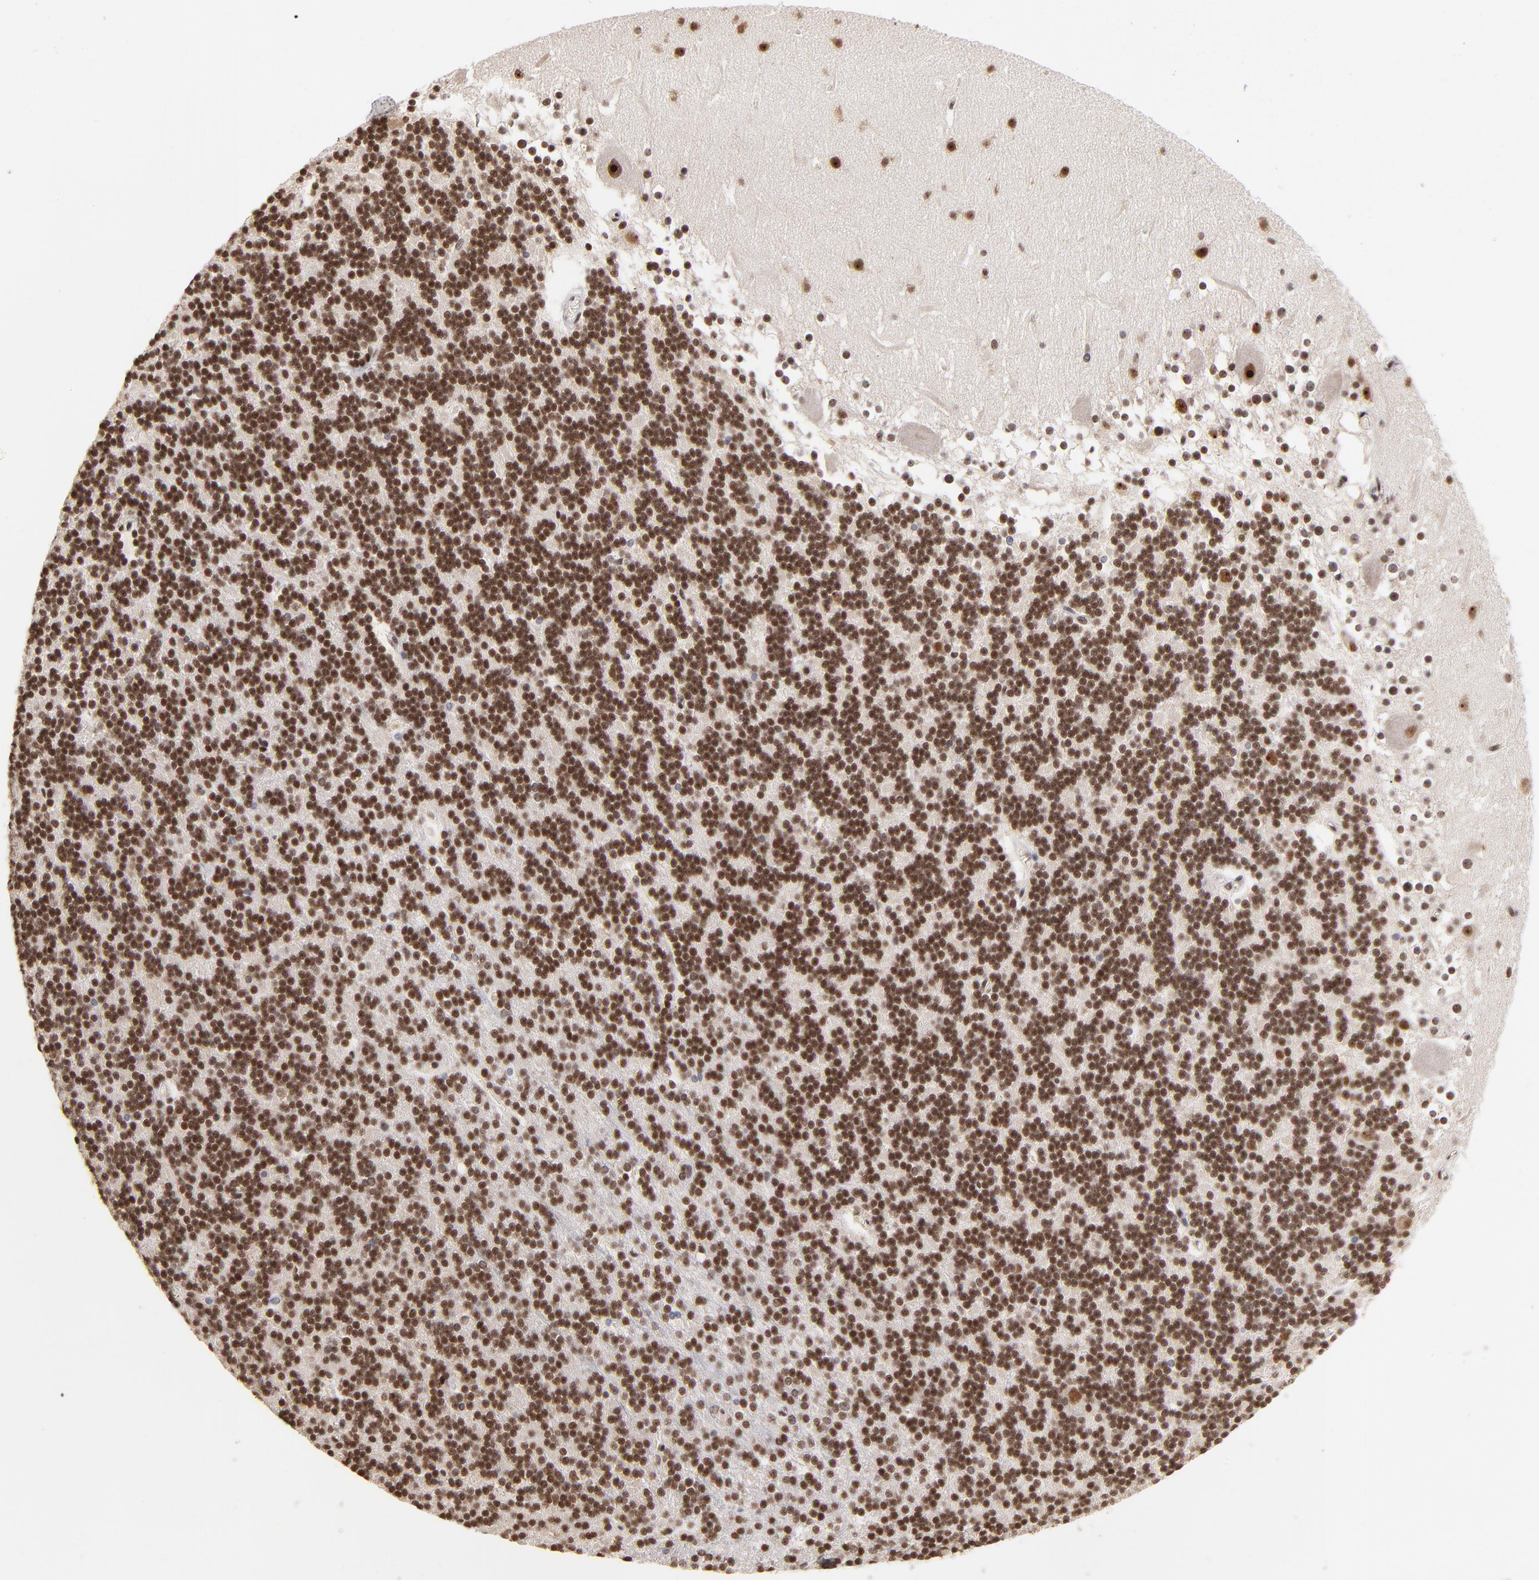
{"staining": {"intensity": "strong", "quantity": ">75%", "location": "nuclear"}, "tissue": "cerebellum", "cell_type": "Cells in granular layer", "image_type": "normal", "snomed": [{"axis": "morphology", "description": "Normal tissue, NOS"}, {"axis": "topography", "description": "Cerebellum"}], "caption": "This is an image of immunohistochemistry (IHC) staining of unremarkable cerebellum, which shows strong positivity in the nuclear of cells in granular layer.", "gene": "ZNF146", "patient": {"sex": "female", "age": 19}}